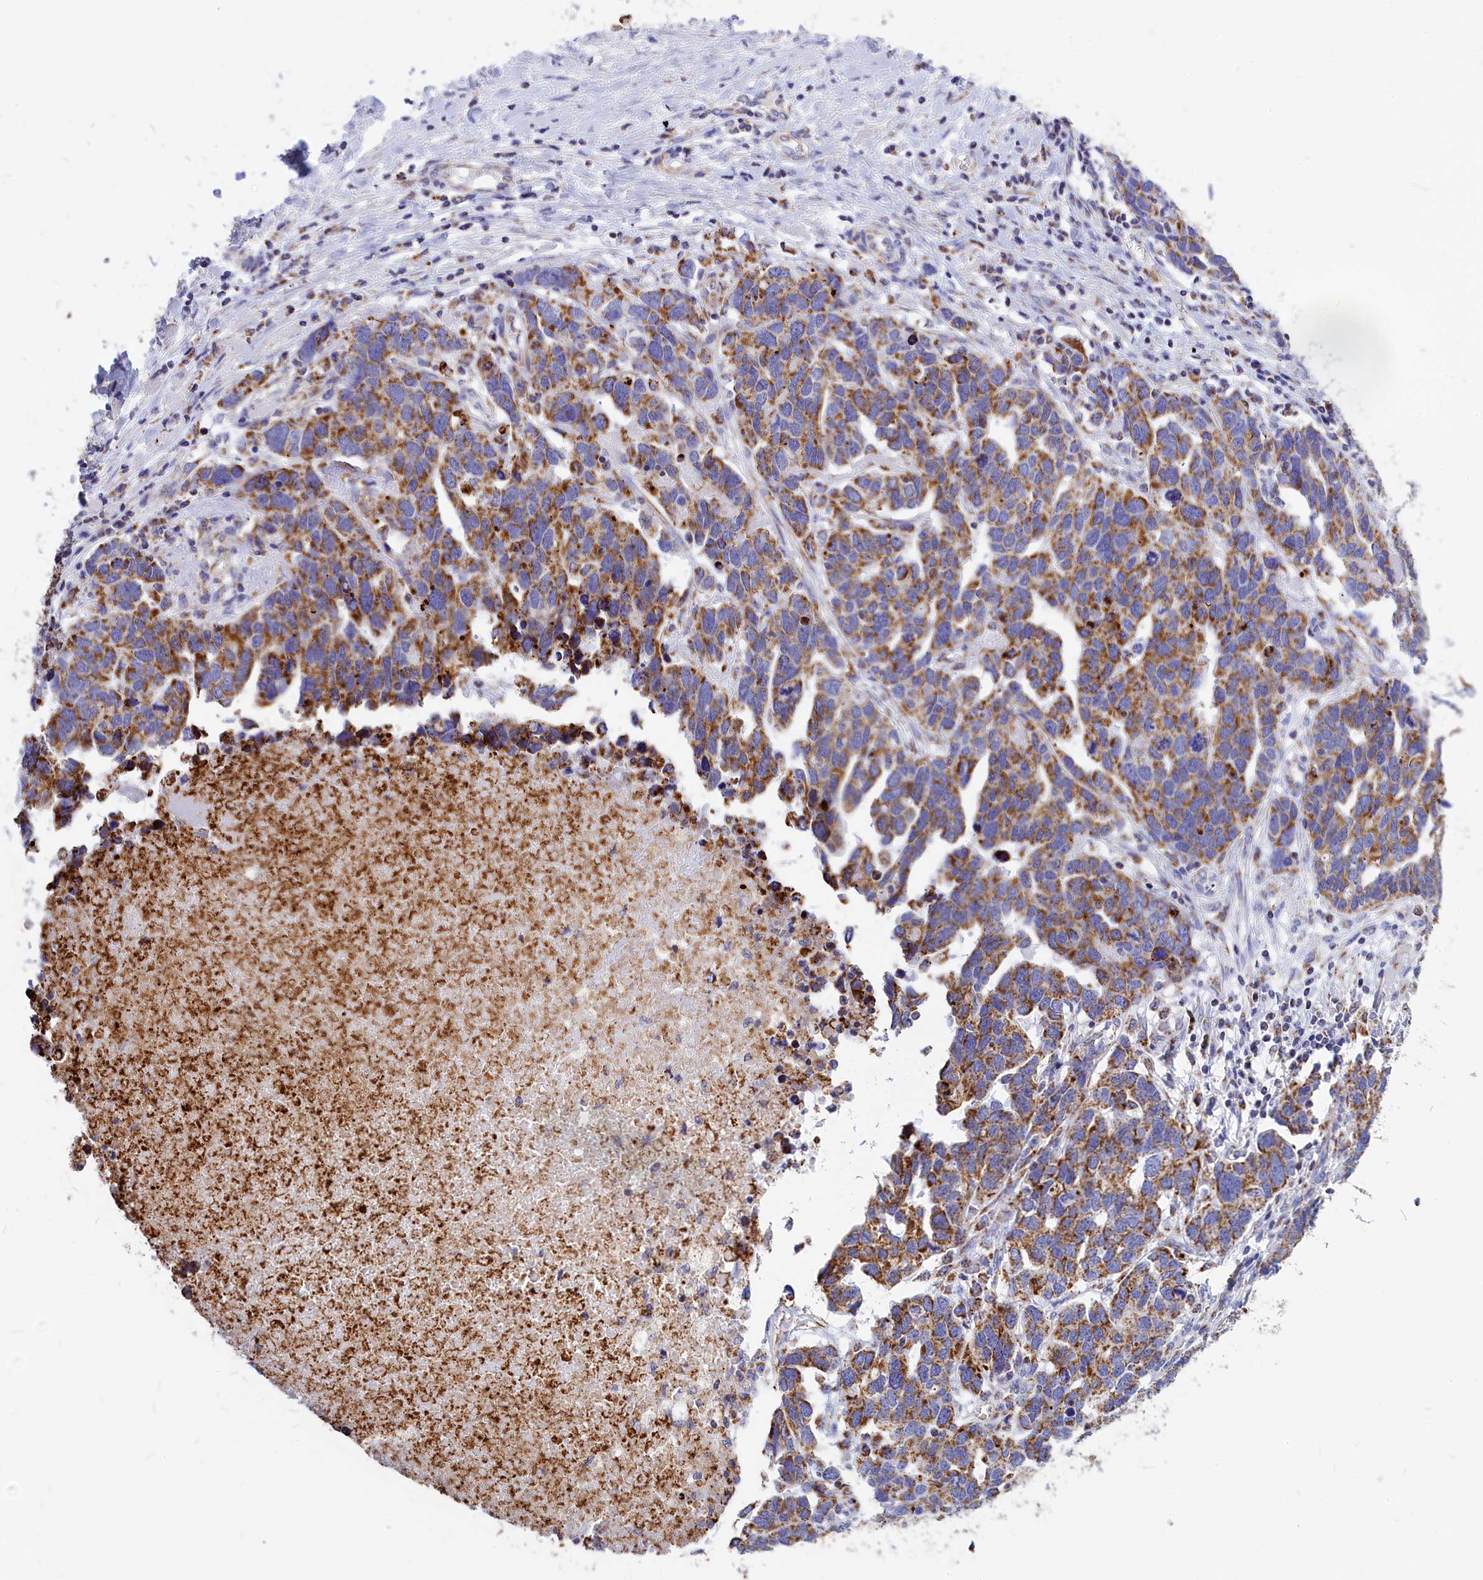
{"staining": {"intensity": "moderate", "quantity": ">75%", "location": "cytoplasmic/membranous"}, "tissue": "ovarian cancer", "cell_type": "Tumor cells", "image_type": "cancer", "snomed": [{"axis": "morphology", "description": "Cystadenocarcinoma, serous, NOS"}, {"axis": "topography", "description": "Ovary"}], "caption": "Immunohistochemistry of ovarian cancer displays medium levels of moderate cytoplasmic/membranous expression in approximately >75% of tumor cells. (DAB (3,3'-diaminobenzidine) = brown stain, brightfield microscopy at high magnification).", "gene": "VDAC2", "patient": {"sex": "female", "age": 54}}